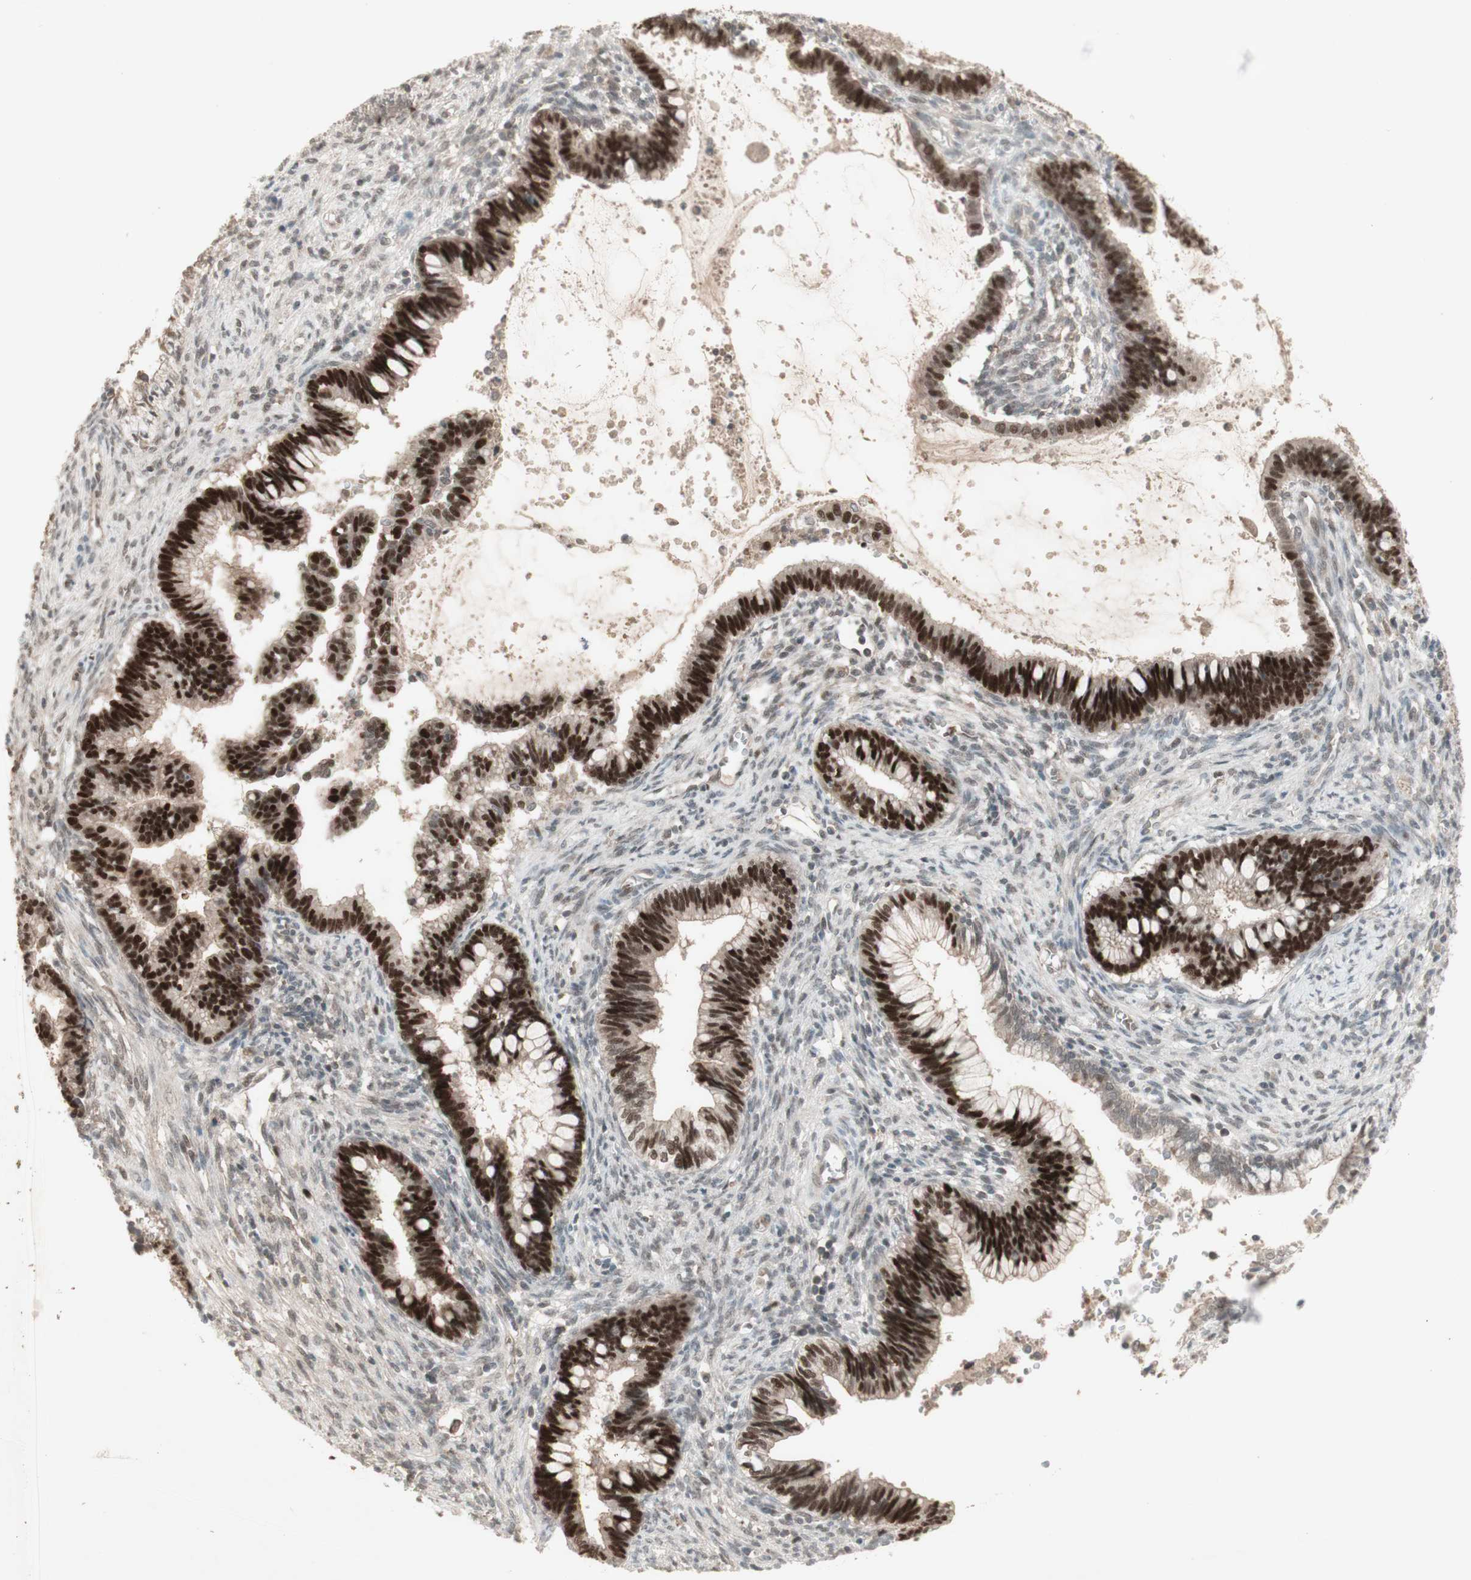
{"staining": {"intensity": "strong", "quantity": ">75%", "location": "nuclear"}, "tissue": "cervical cancer", "cell_type": "Tumor cells", "image_type": "cancer", "snomed": [{"axis": "morphology", "description": "Adenocarcinoma, NOS"}, {"axis": "topography", "description": "Cervix"}], "caption": "IHC histopathology image of neoplastic tissue: cervical cancer stained using IHC demonstrates high levels of strong protein expression localized specifically in the nuclear of tumor cells, appearing as a nuclear brown color.", "gene": "MSH6", "patient": {"sex": "female", "age": 44}}